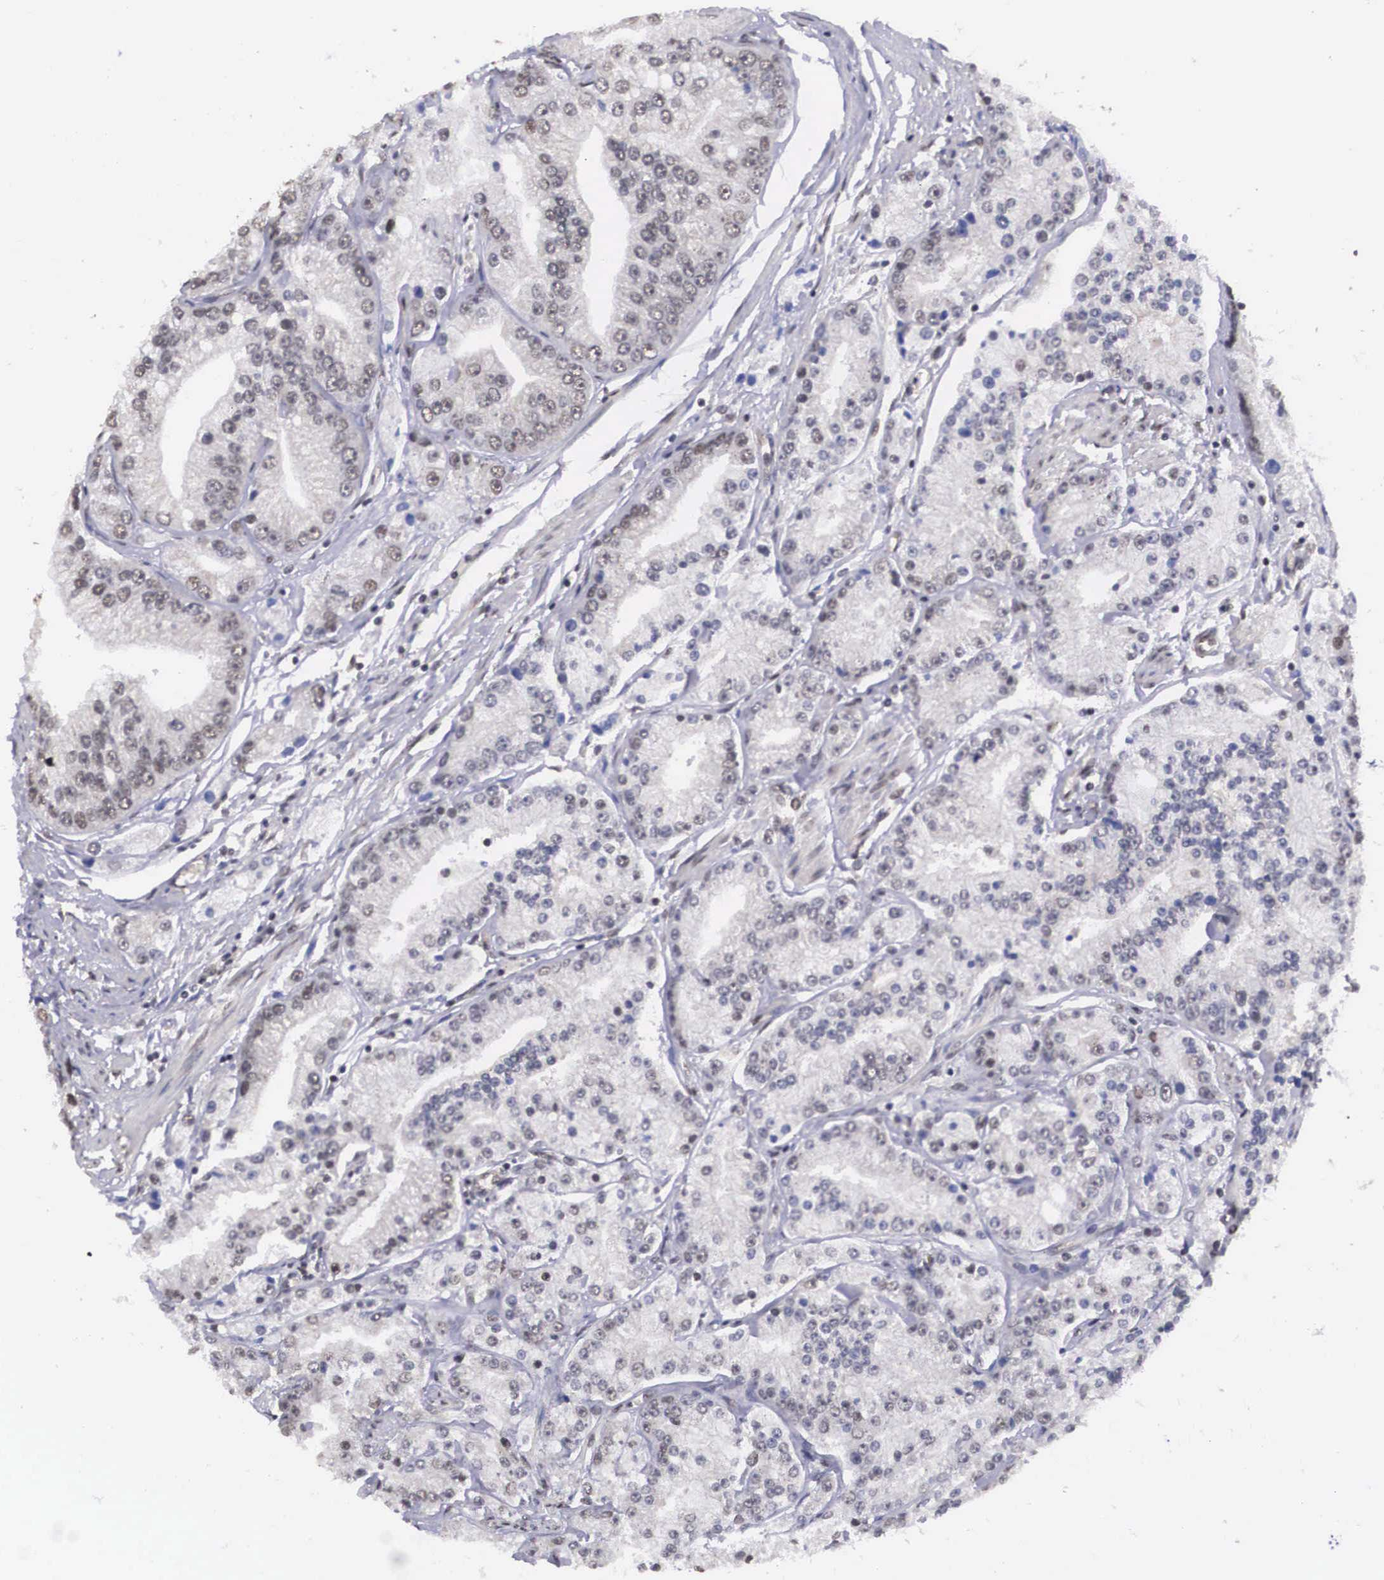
{"staining": {"intensity": "weak", "quantity": "<25%", "location": "cytoplasmic/membranous"}, "tissue": "prostate cancer", "cell_type": "Tumor cells", "image_type": "cancer", "snomed": [{"axis": "morphology", "description": "Adenocarcinoma, Medium grade"}, {"axis": "topography", "description": "Prostate"}], "caption": "Protein analysis of prostate adenocarcinoma (medium-grade) exhibits no significant positivity in tumor cells.", "gene": "OTX2", "patient": {"sex": "male", "age": 72}}